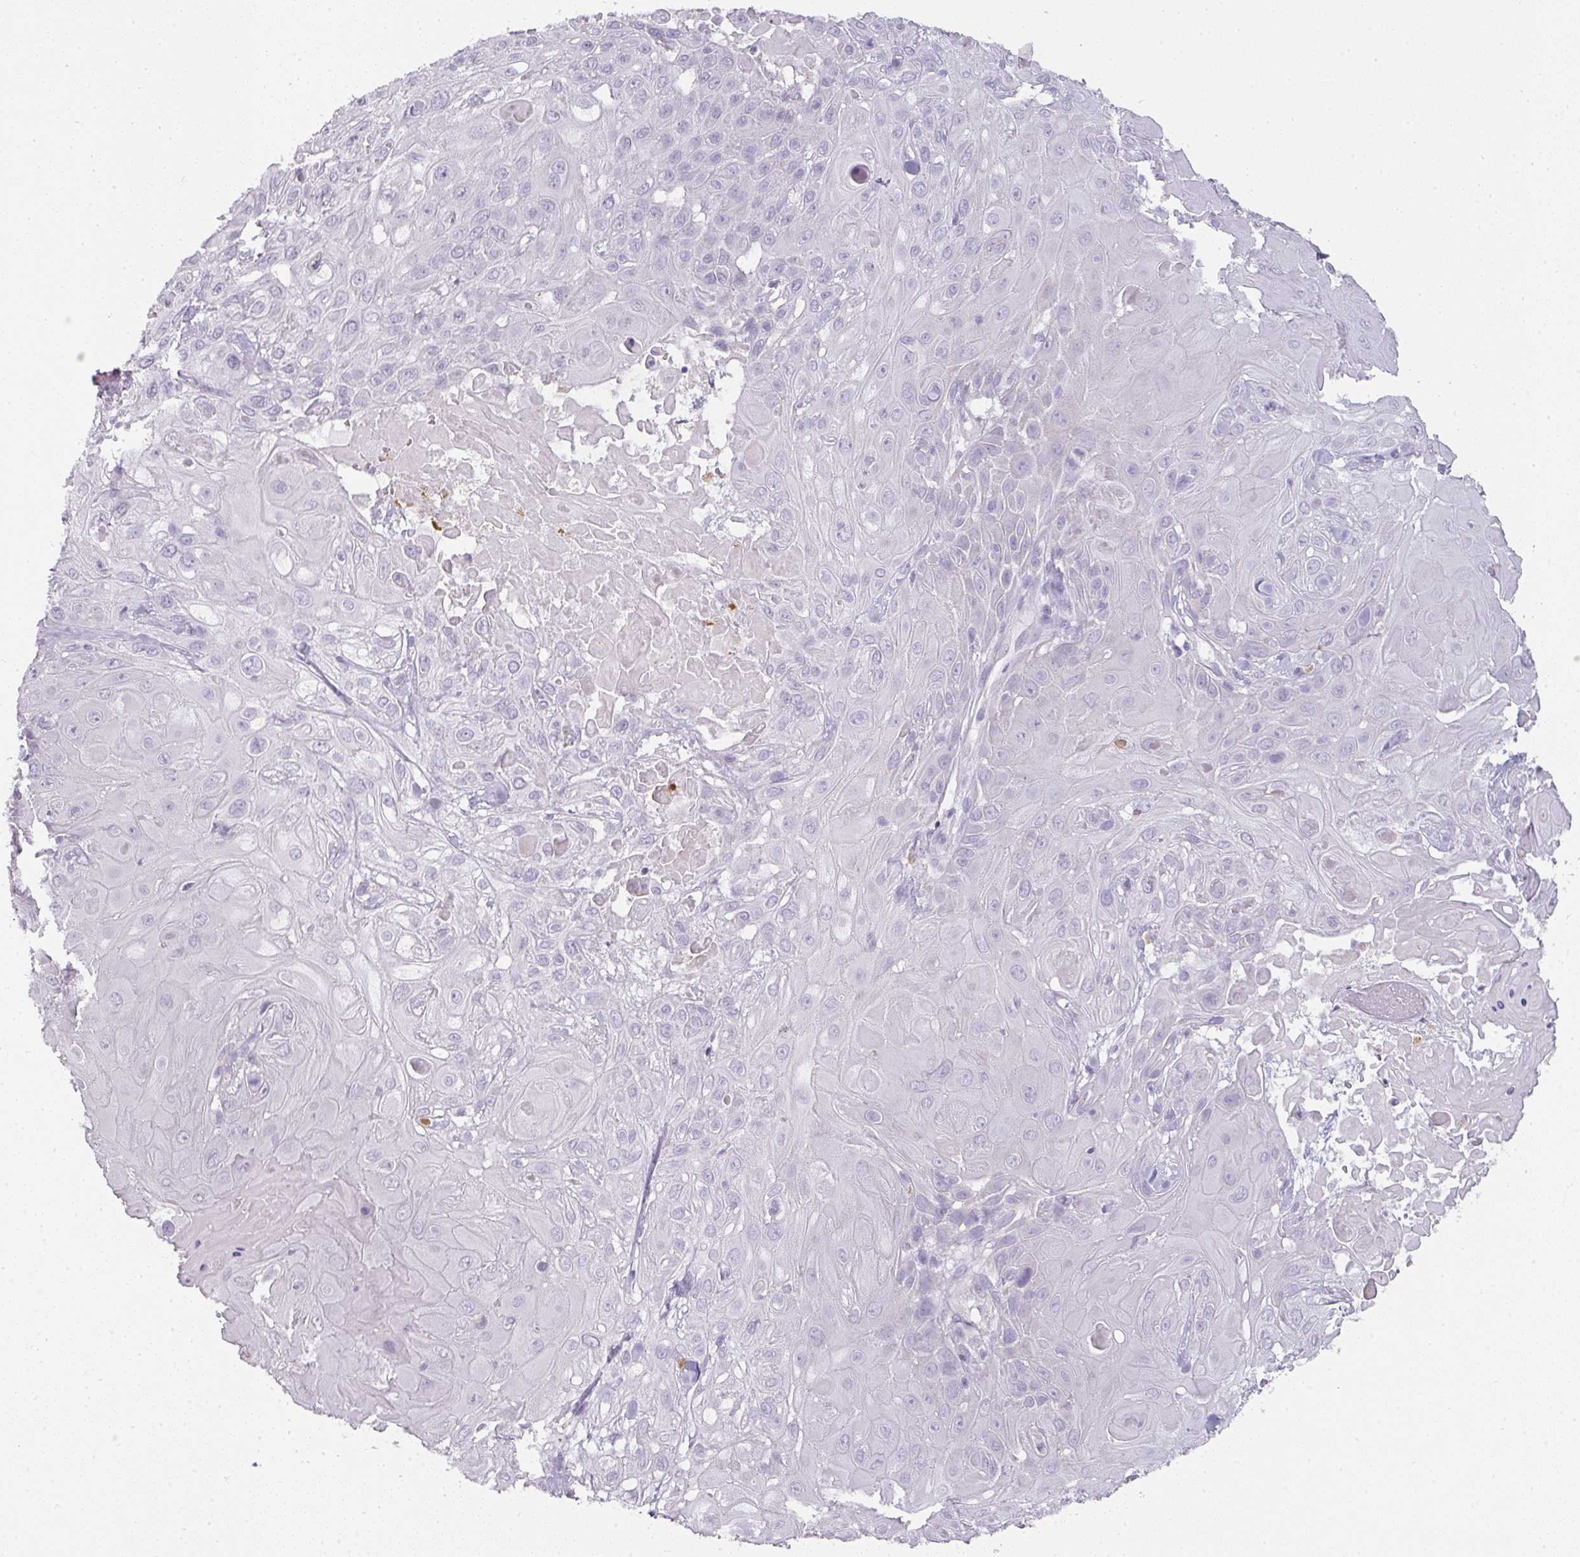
{"staining": {"intensity": "negative", "quantity": "none", "location": "none"}, "tissue": "skin cancer", "cell_type": "Tumor cells", "image_type": "cancer", "snomed": [{"axis": "morphology", "description": "Normal tissue, NOS"}, {"axis": "morphology", "description": "Squamous cell carcinoma, NOS"}, {"axis": "topography", "description": "Skin"}, {"axis": "topography", "description": "Cartilage tissue"}], "caption": "IHC micrograph of neoplastic tissue: human skin cancer stained with DAB exhibits no significant protein positivity in tumor cells. (IHC, brightfield microscopy, high magnification).", "gene": "CAMP", "patient": {"sex": "female", "age": 79}}